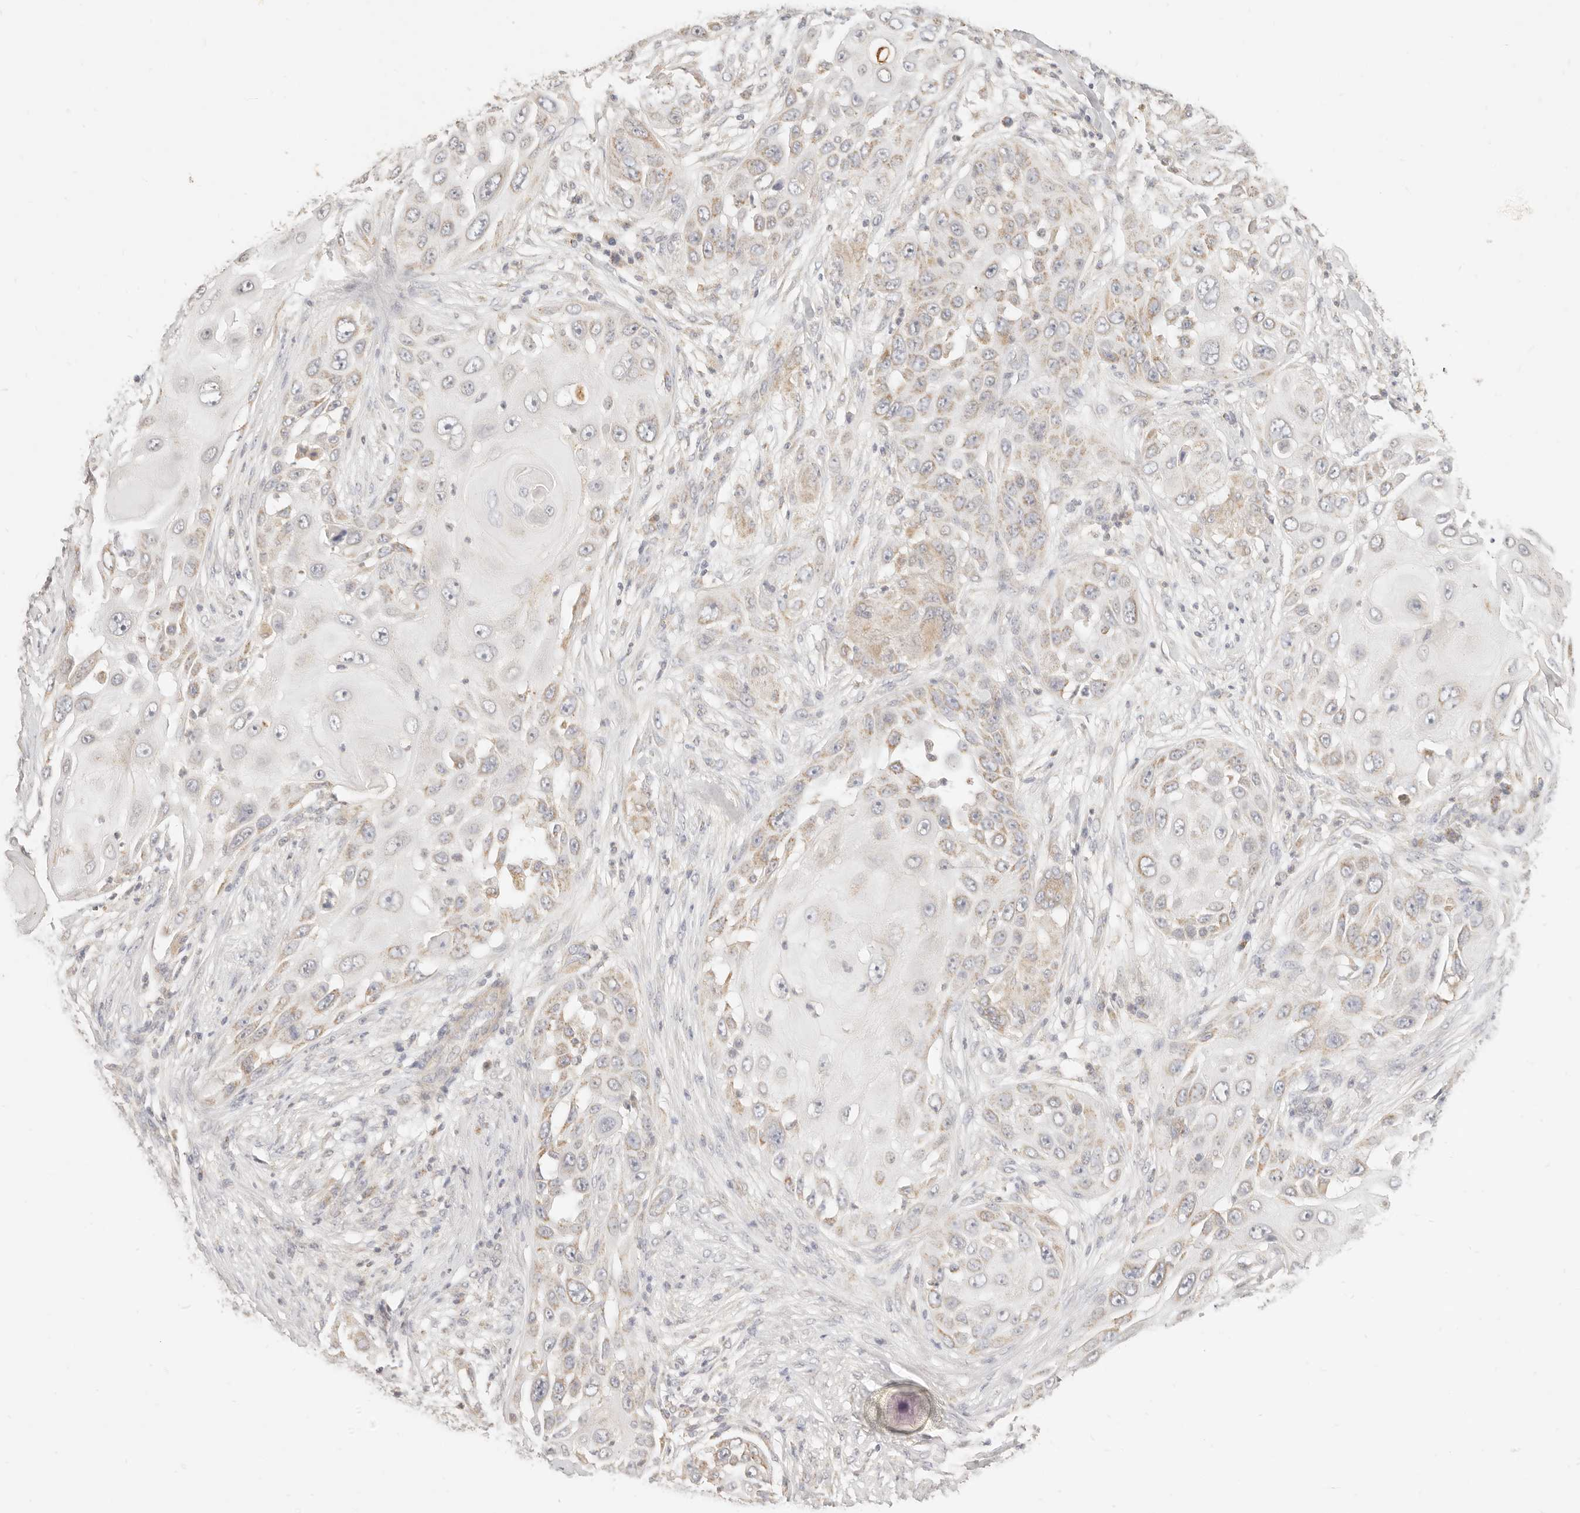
{"staining": {"intensity": "weak", "quantity": "25%-75%", "location": "cytoplasmic/membranous"}, "tissue": "skin cancer", "cell_type": "Tumor cells", "image_type": "cancer", "snomed": [{"axis": "morphology", "description": "Squamous cell carcinoma, NOS"}, {"axis": "topography", "description": "Skin"}], "caption": "Human skin cancer stained for a protein (brown) reveals weak cytoplasmic/membranous positive expression in about 25%-75% of tumor cells.", "gene": "CPLANE2", "patient": {"sex": "female", "age": 44}}